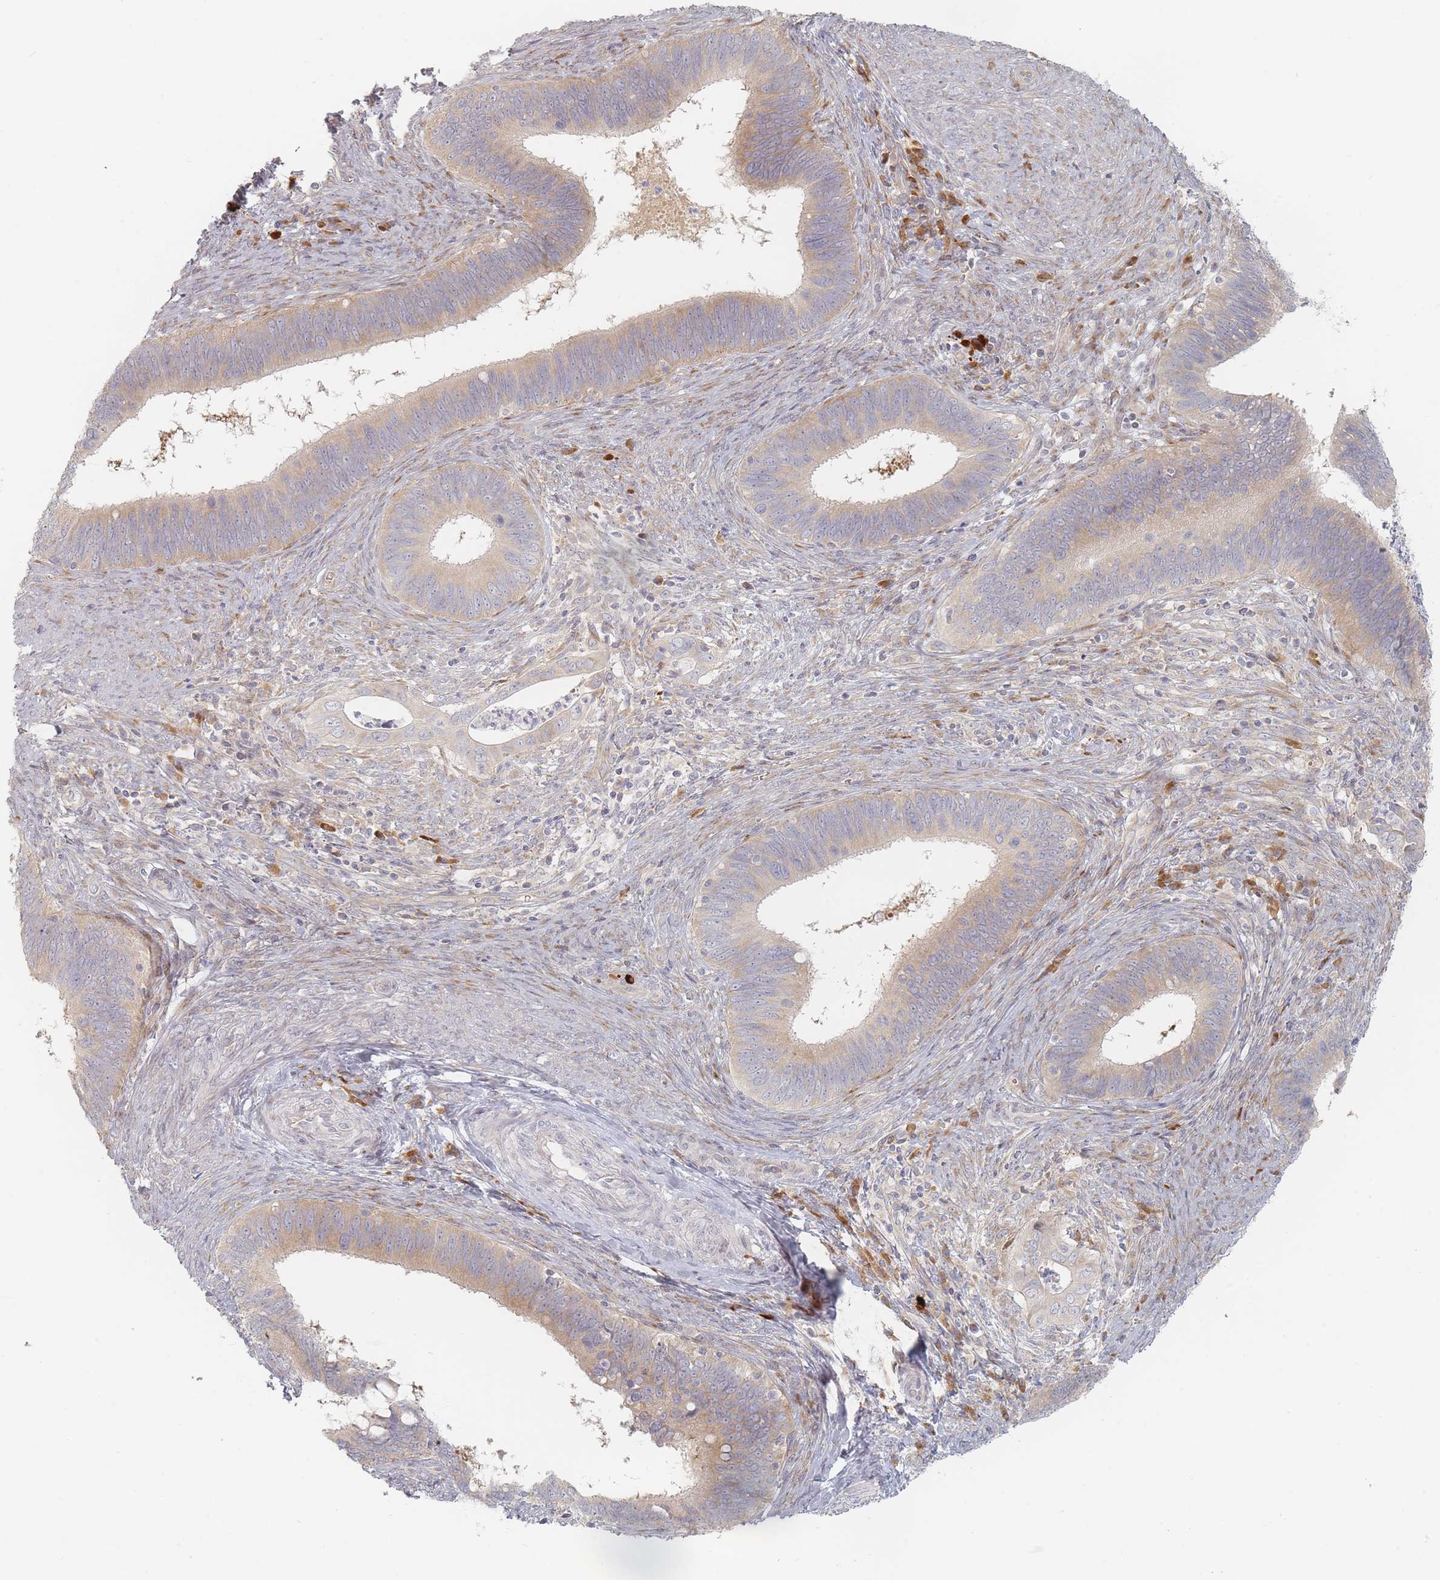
{"staining": {"intensity": "weak", "quantity": ">75%", "location": "cytoplasmic/membranous"}, "tissue": "cervical cancer", "cell_type": "Tumor cells", "image_type": "cancer", "snomed": [{"axis": "morphology", "description": "Adenocarcinoma, NOS"}, {"axis": "topography", "description": "Cervix"}], "caption": "Weak cytoplasmic/membranous positivity for a protein is appreciated in about >75% of tumor cells of cervical cancer (adenocarcinoma) using immunohistochemistry (IHC).", "gene": "ZKSCAN7", "patient": {"sex": "female", "age": 42}}